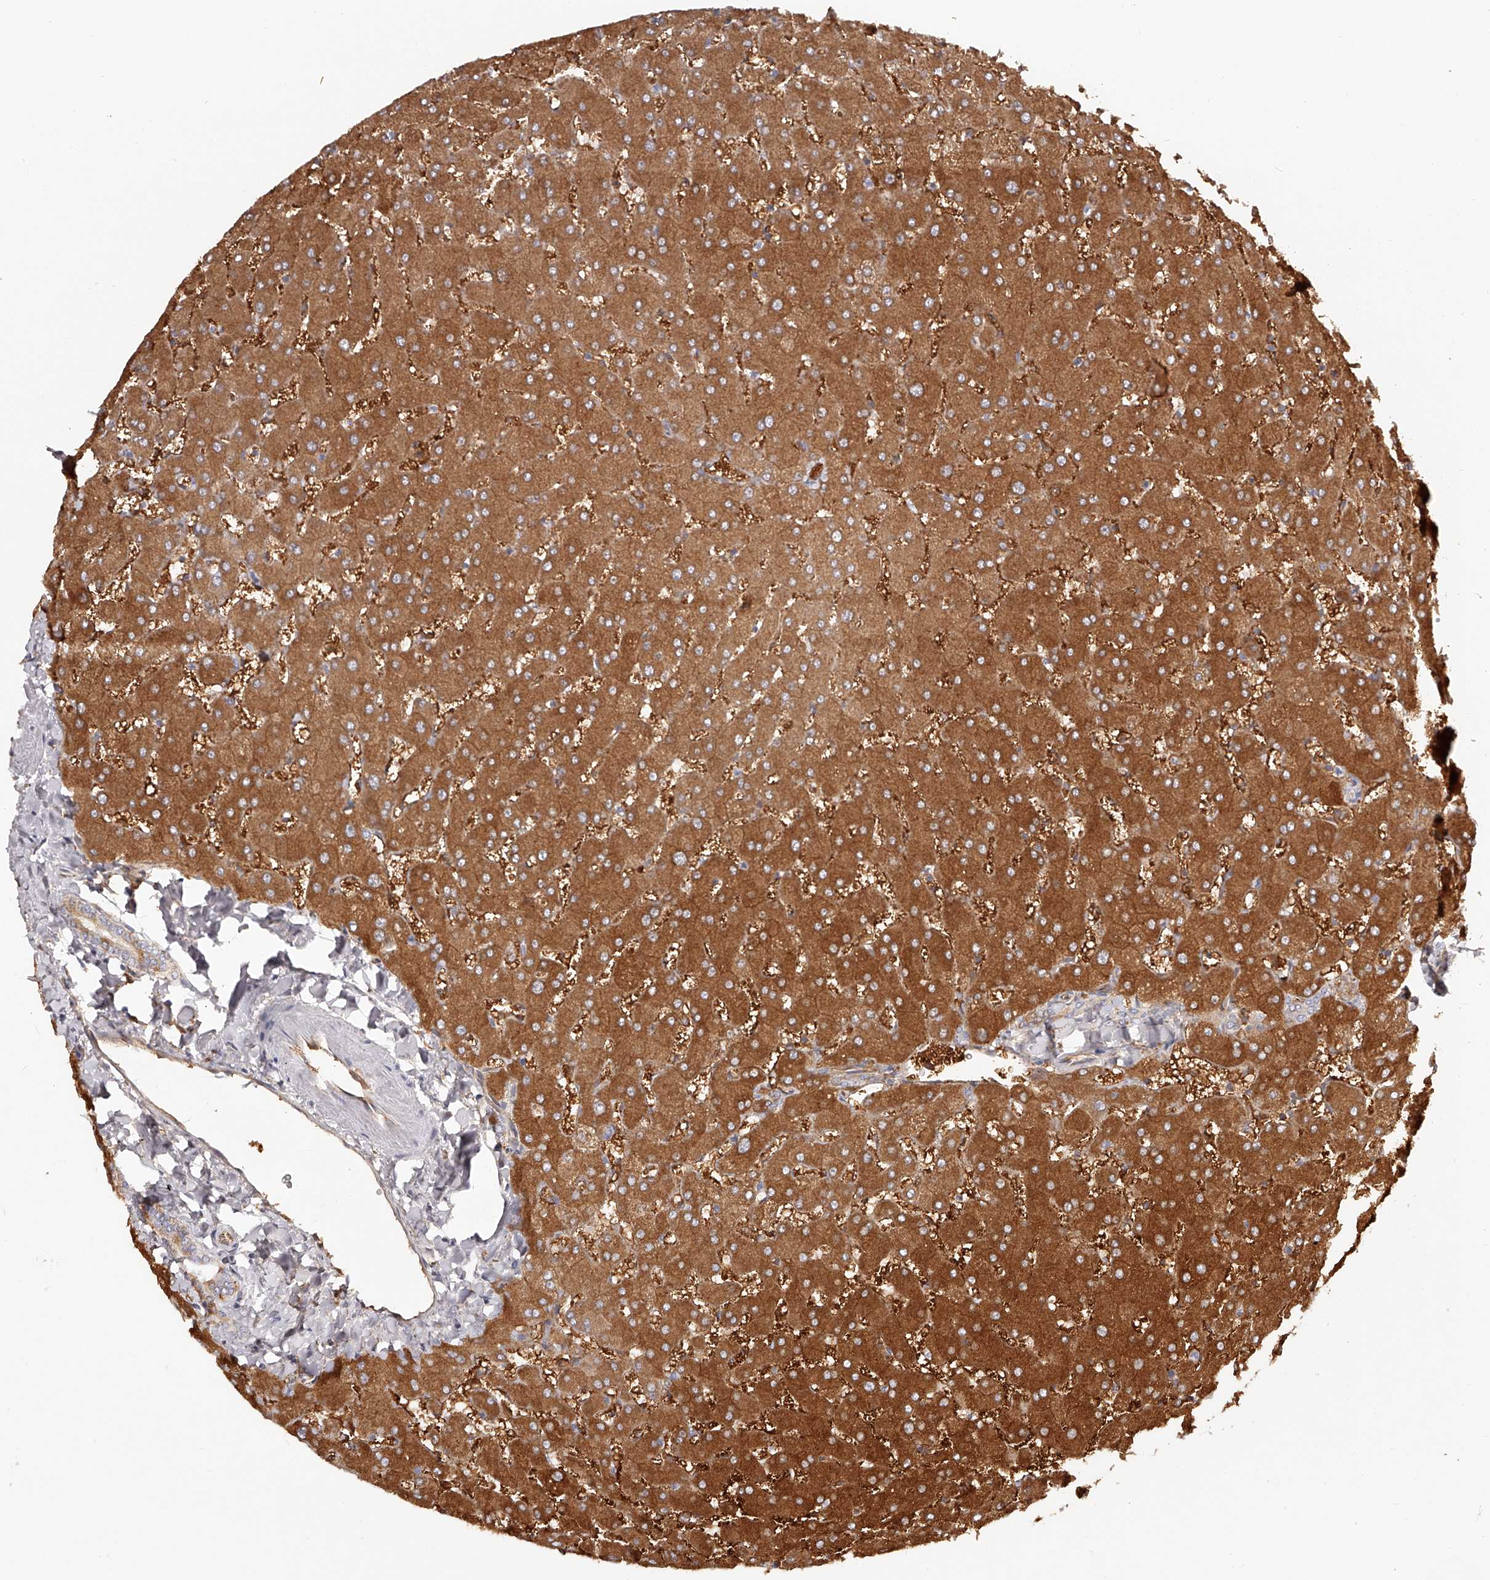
{"staining": {"intensity": "weak", "quantity": ">75%", "location": "cytoplasmic/membranous"}, "tissue": "liver", "cell_type": "Cholangiocytes", "image_type": "normal", "snomed": [{"axis": "morphology", "description": "Normal tissue, NOS"}, {"axis": "topography", "description": "Liver"}], "caption": "Benign liver displays weak cytoplasmic/membranous staining in about >75% of cholangiocytes.", "gene": "LAP3", "patient": {"sex": "female", "age": 63}}